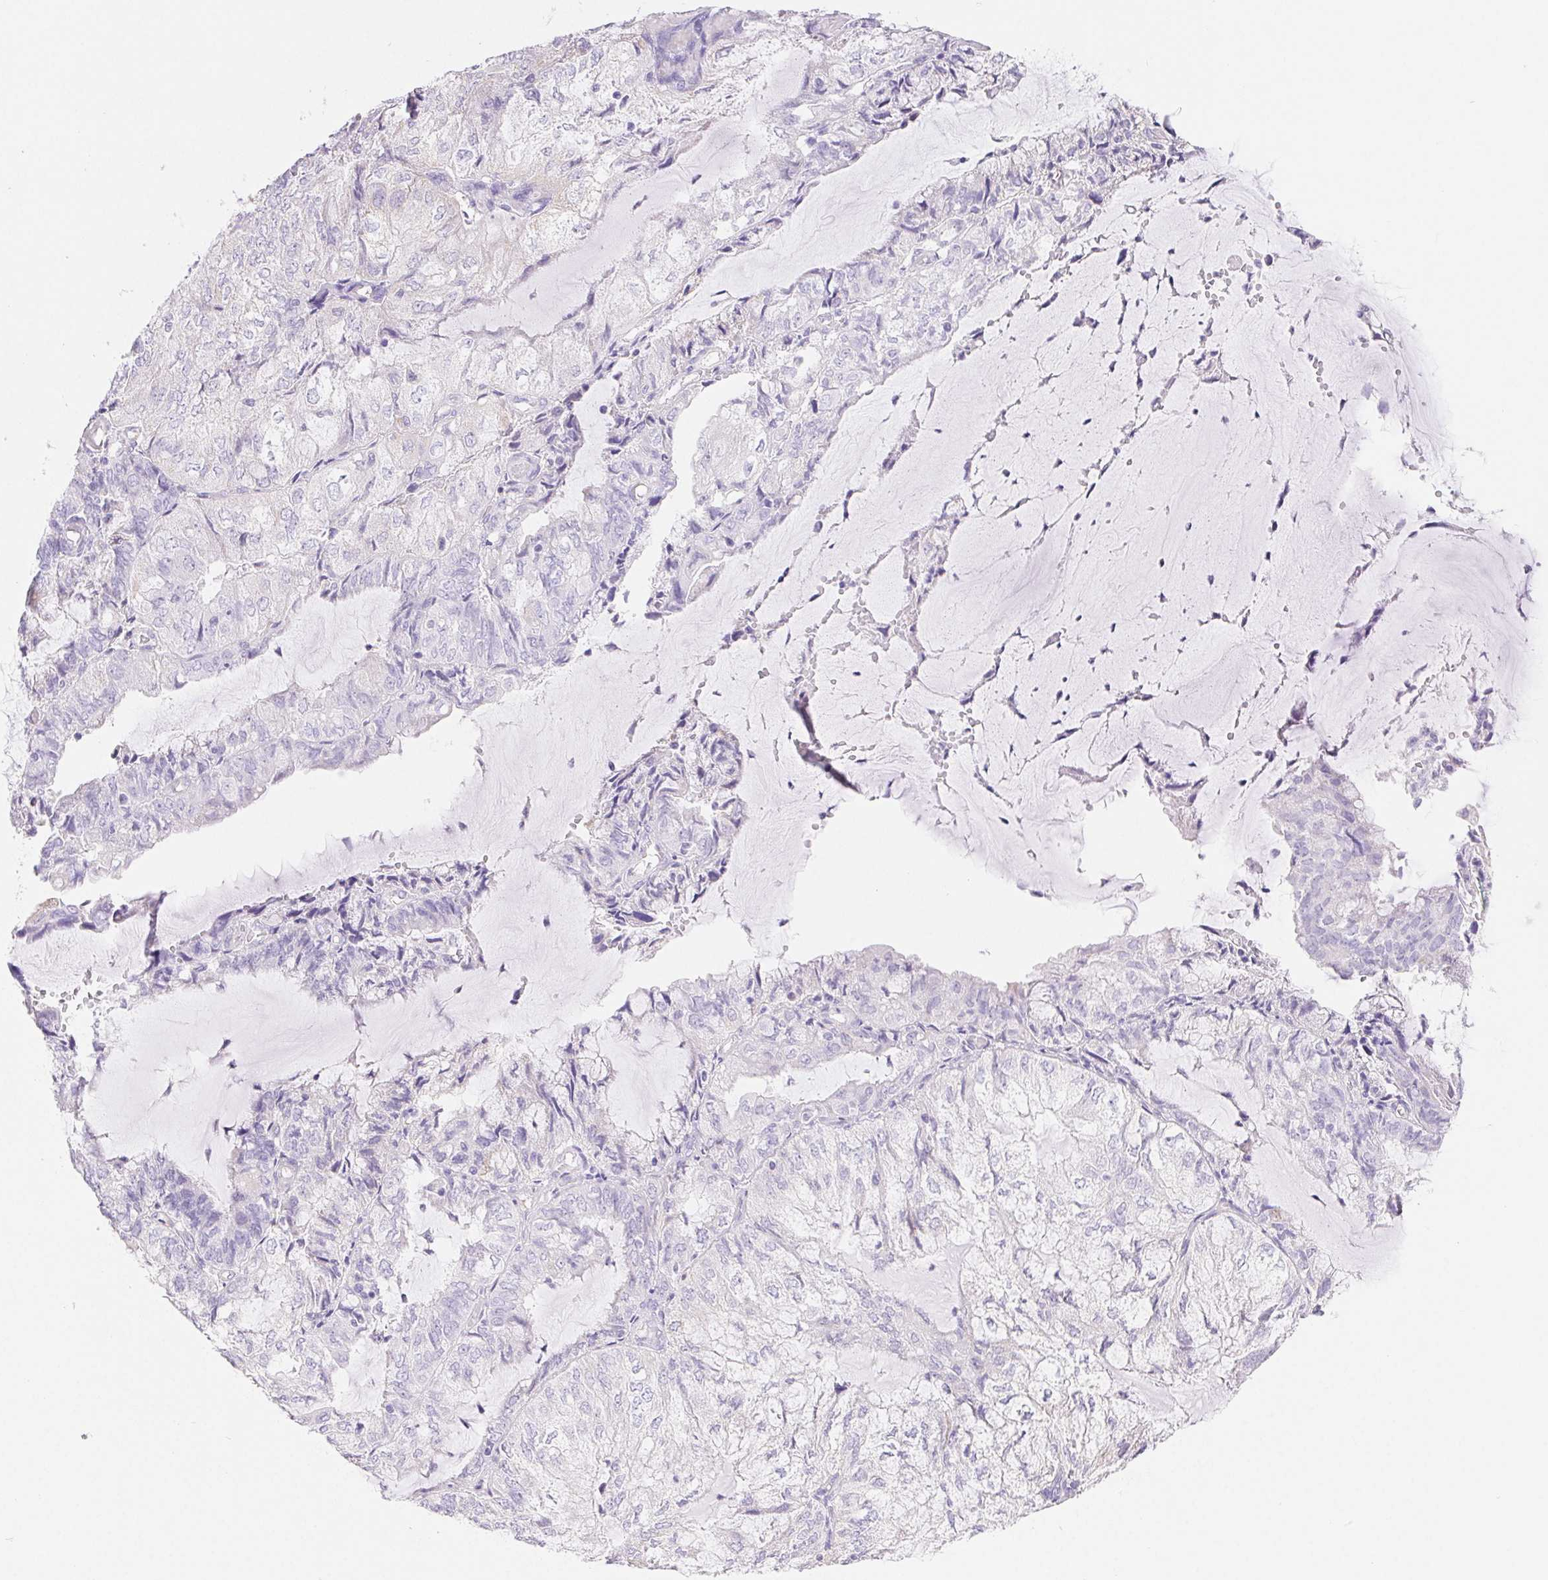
{"staining": {"intensity": "negative", "quantity": "none", "location": "none"}, "tissue": "endometrial cancer", "cell_type": "Tumor cells", "image_type": "cancer", "snomed": [{"axis": "morphology", "description": "Adenocarcinoma, NOS"}, {"axis": "topography", "description": "Endometrium"}], "caption": "IHC micrograph of neoplastic tissue: human endometrial cancer (adenocarcinoma) stained with DAB displays no significant protein positivity in tumor cells. The staining is performed using DAB (3,3'-diaminobenzidine) brown chromogen with nuclei counter-stained in using hematoxylin.", "gene": "PNLIP", "patient": {"sex": "female", "age": 81}}